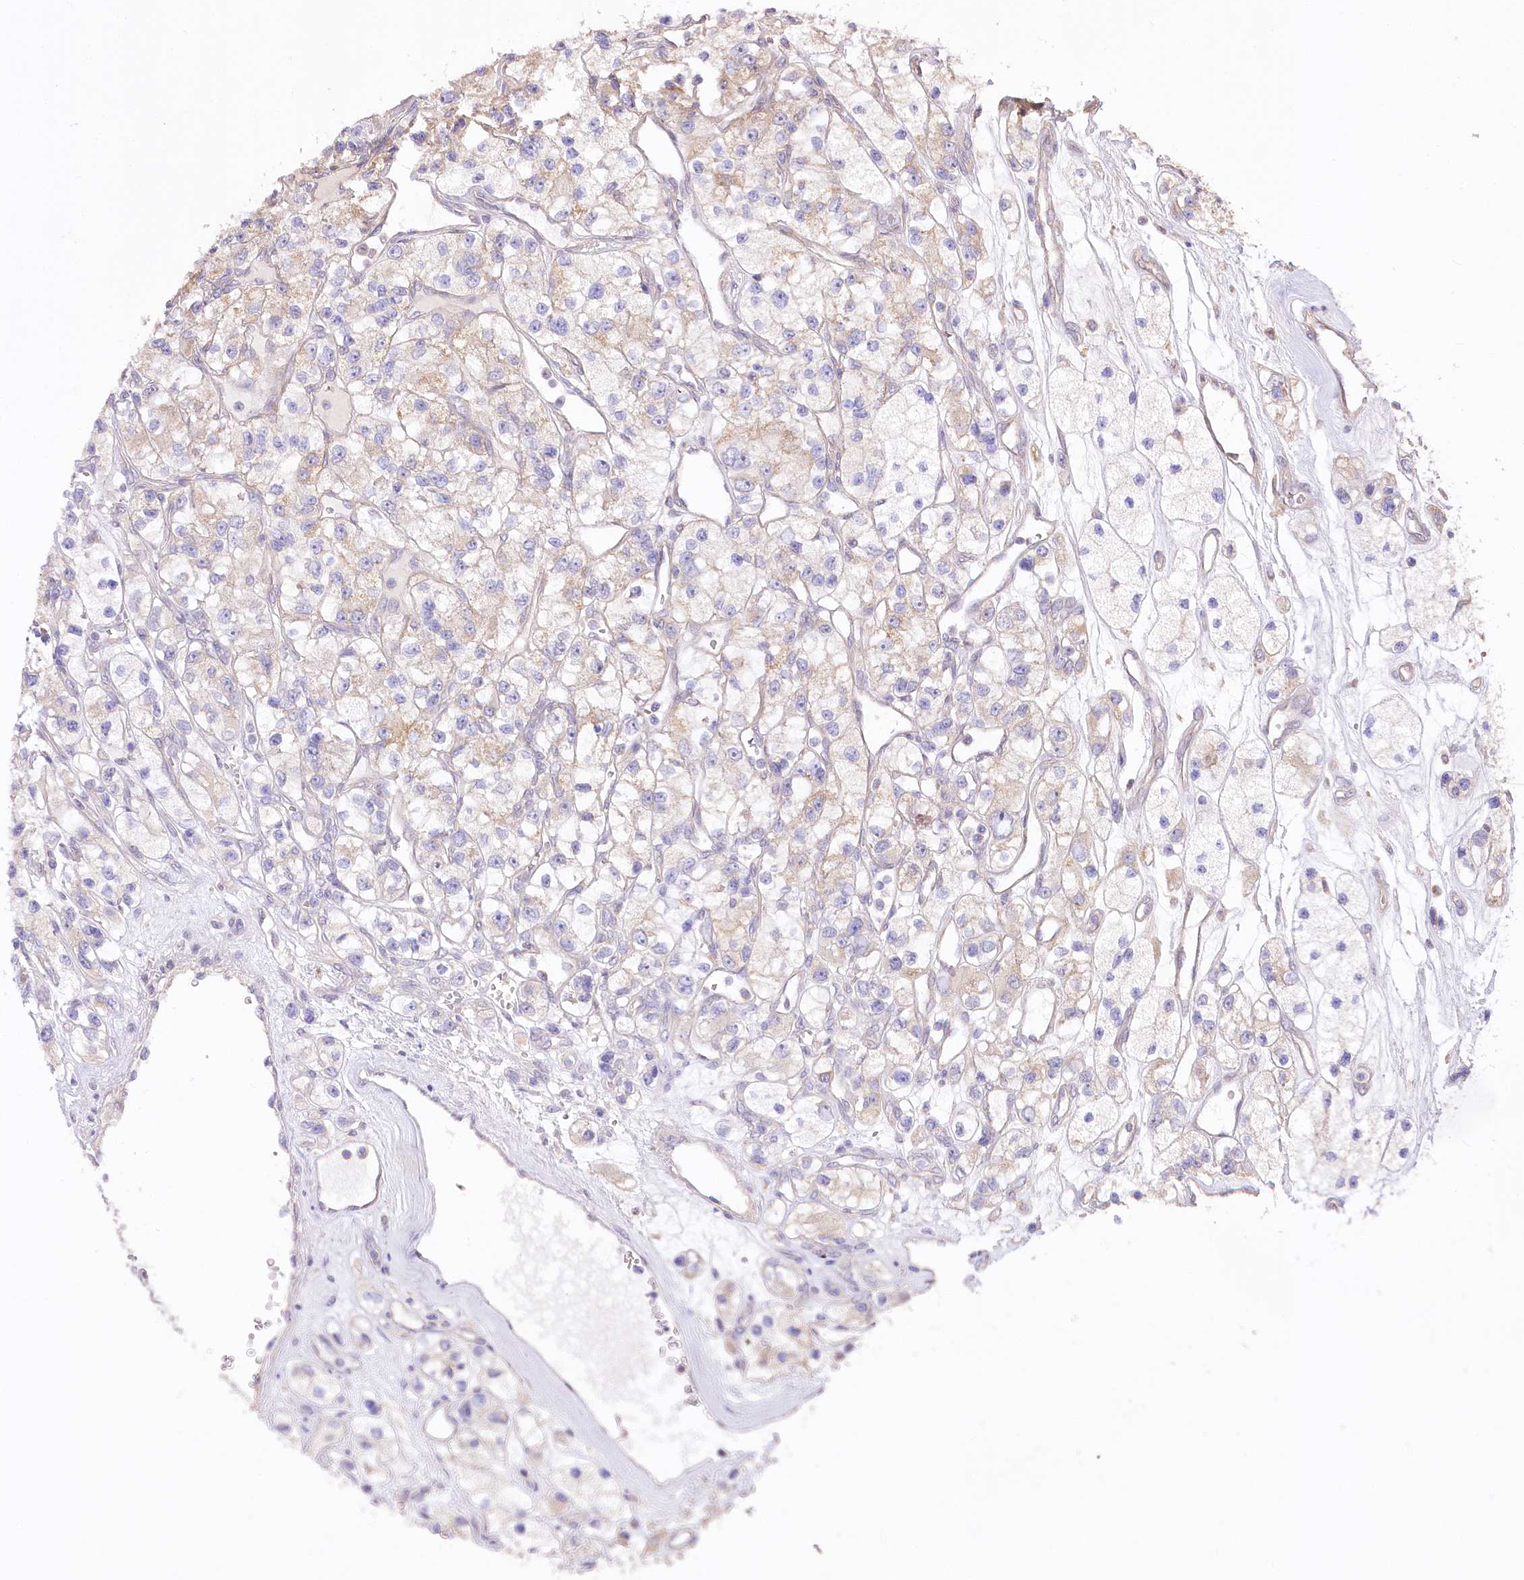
{"staining": {"intensity": "weak", "quantity": "<25%", "location": "cytoplasmic/membranous"}, "tissue": "renal cancer", "cell_type": "Tumor cells", "image_type": "cancer", "snomed": [{"axis": "morphology", "description": "Adenocarcinoma, NOS"}, {"axis": "topography", "description": "Kidney"}], "caption": "Immunohistochemistry (IHC) of human renal cancer (adenocarcinoma) demonstrates no expression in tumor cells.", "gene": "ZNF226", "patient": {"sex": "female", "age": 57}}